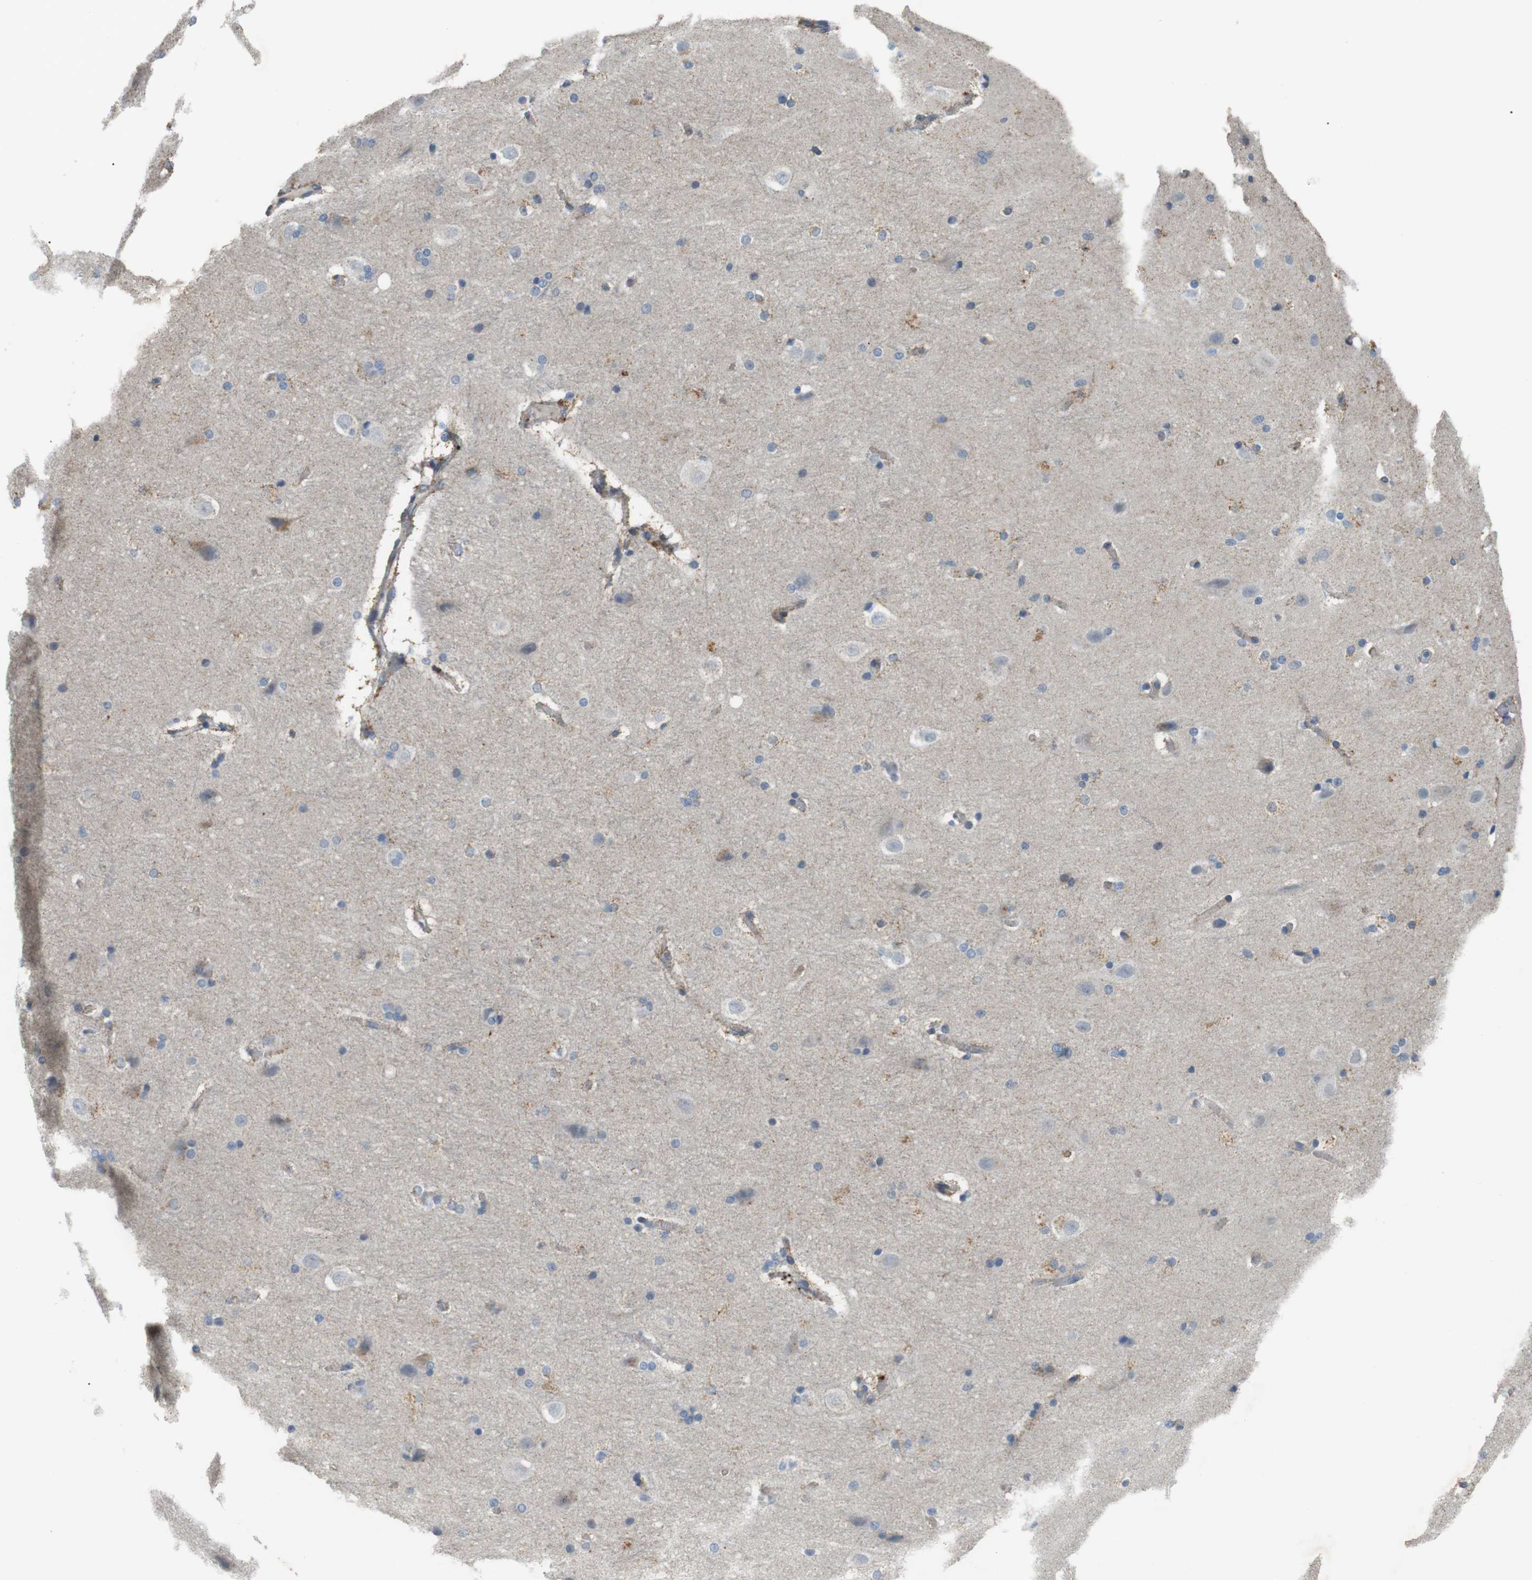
{"staining": {"intensity": "moderate", "quantity": "<25%", "location": "cytoplasmic/membranous"}, "tissue": "hippocampus", "cell_type": "Glial cells", "image_type": "normal", "snomed": [{"axis": "morphology", "description": "Normal tissue, NOS"}, {"axis": "topography", "description": "Hippocampus"}], "caption": "Moderate cytoplasmic/membranous positivity is present in approximately <25% of glial cells in normal hippocampus. Using DAB (brown) and hematoxylin (blue) stains, captured at high magnification using brightfield microscopy.", "gene": "MTARC2", "patient": {"sex": "female", "age": 19}}